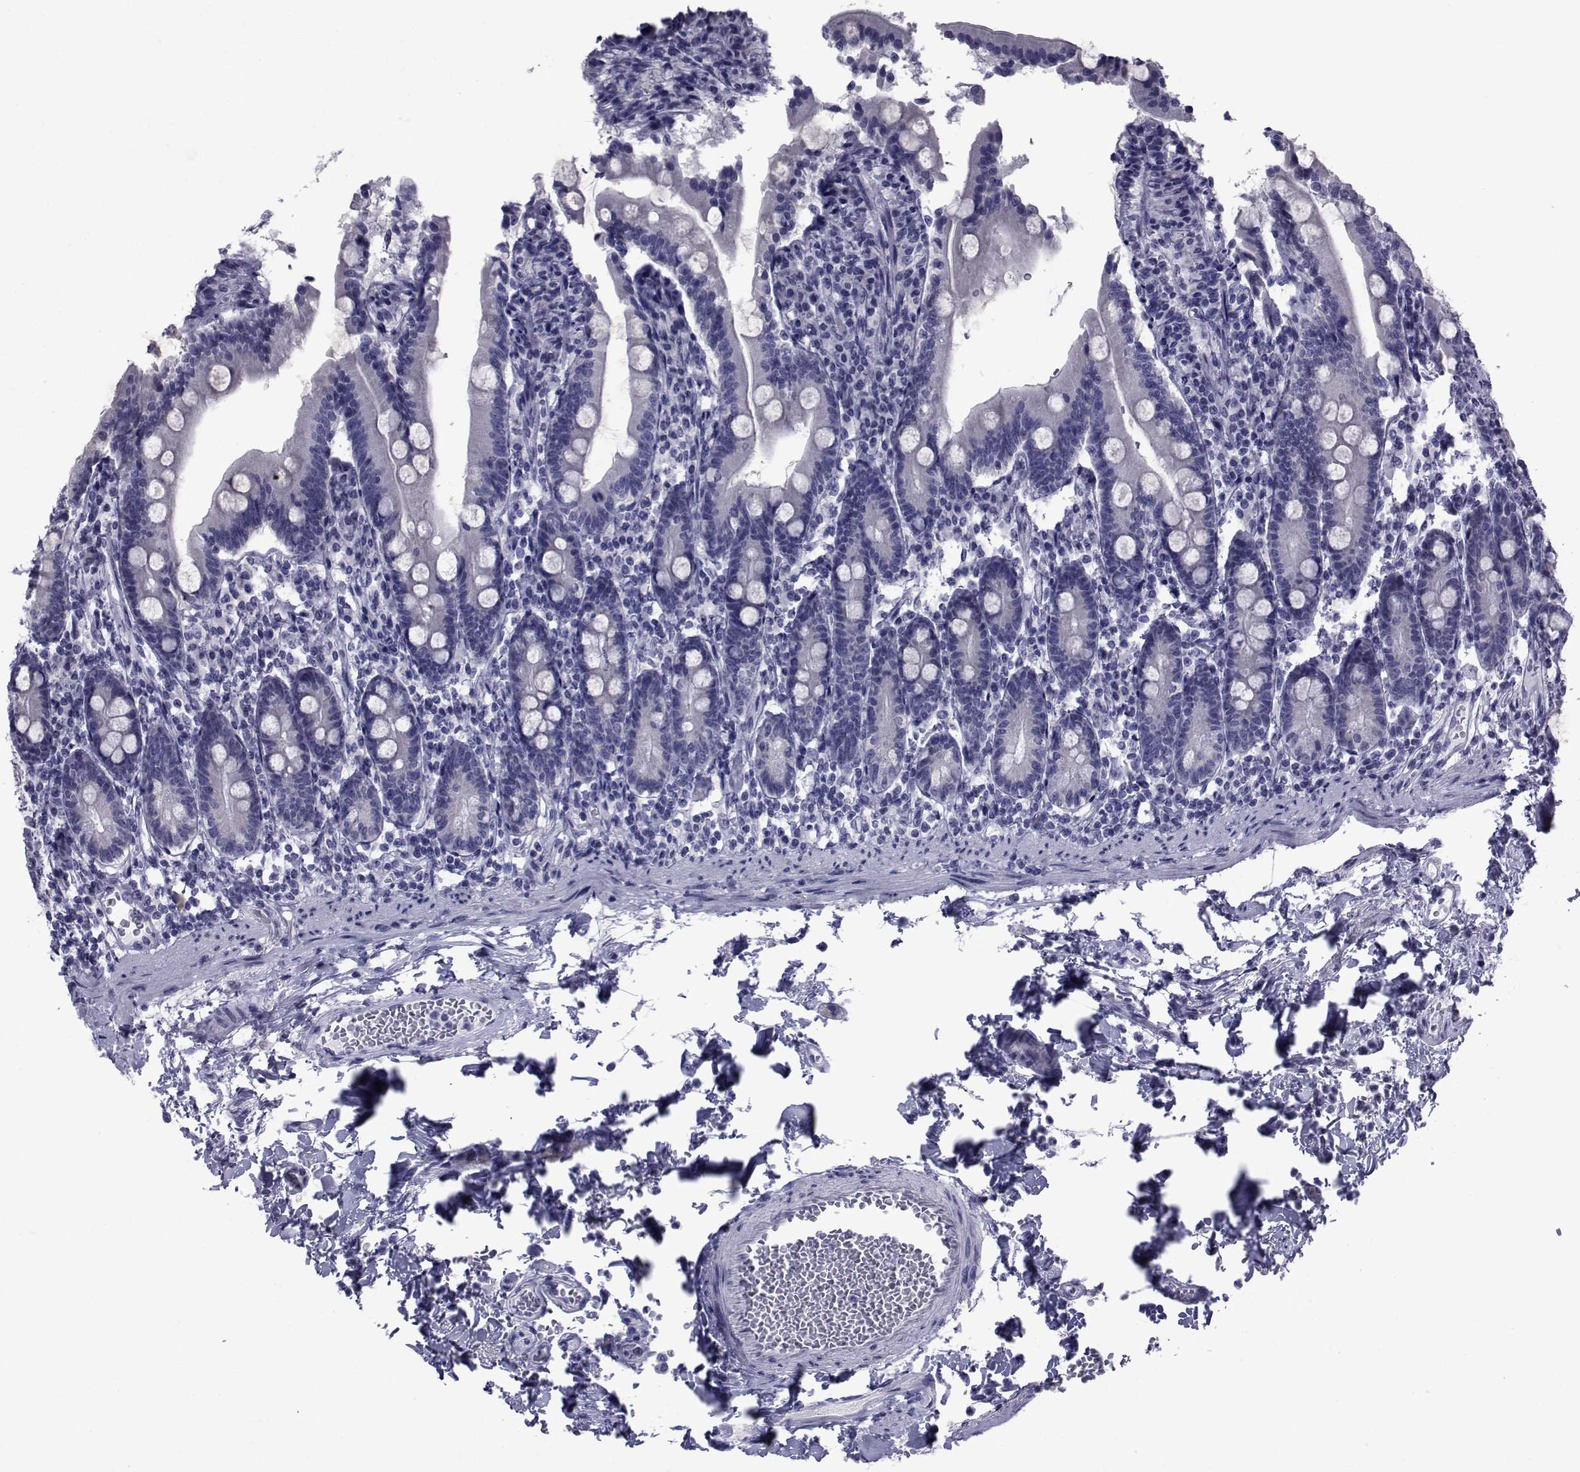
{"staining": {"intensity": "negative", "quantity": "none", "location": "none"}, "tissue": "duodenum", "cell_type": "Glandular cells", "image_type": "normal", "snomed": [{"axis": "morphology", "description": "Normal tissue, NOS"}, {"axis": "topography", "description": "Duodenum"}], "caption": "An image of duodenum stained for a protein exhibits no brown staining in glandular cells.", "gene": "GKAP1", "patient": {"sex": "female", "age": 67}}